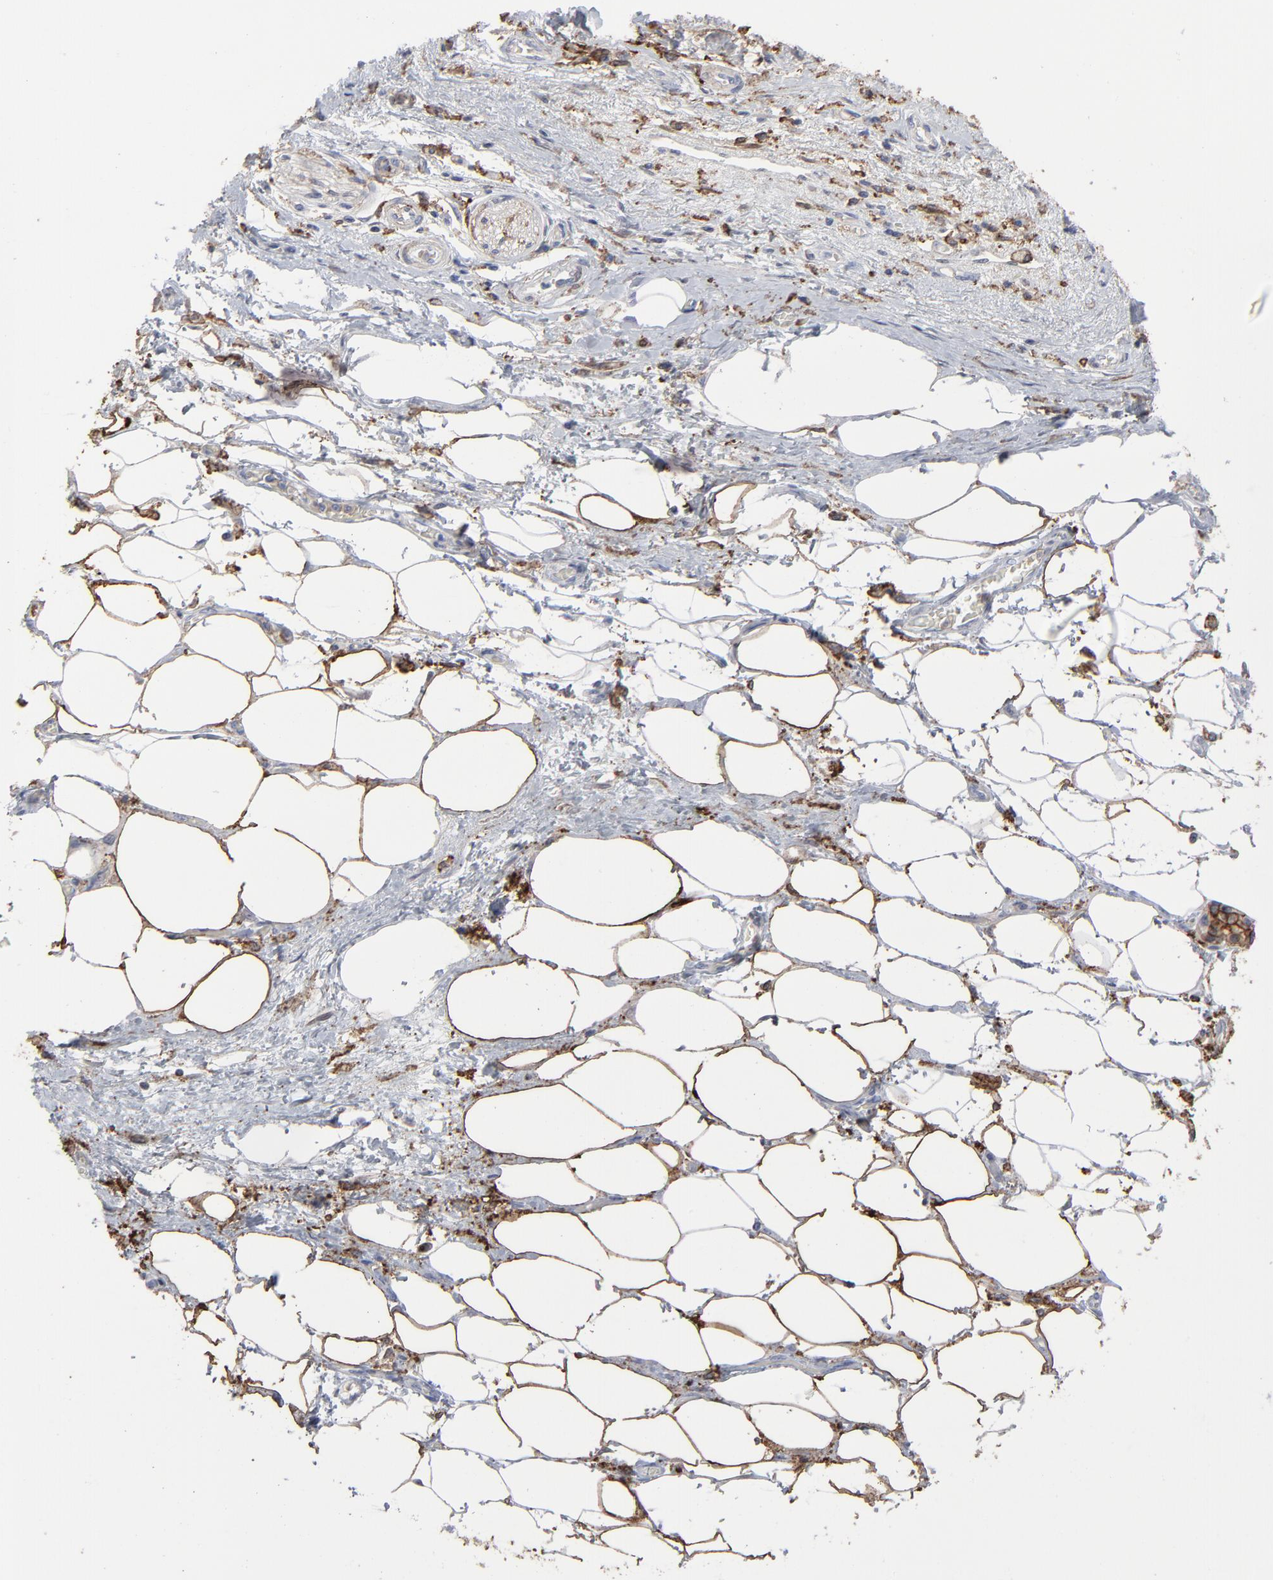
{"staining": {"intensity": "moderate", "quantity": "25%-75%", "location": "cytoplasmic/membranous"}, "tissue": "pancreatic cancer", "cell_type": "Tumor cells", "image_type": "cancer", "snomed": [{"axis": "morphology", "description": "Adenocarcinoma, NOS"}, {"axis": "topography", "description": "Pancreas"}], "caption": "The immunohistochemical stain shows moderate cytoplasmic/membranous positivity in tumor cells of pancreatic adenocarcinoma tissue.", "gene": "ANXA5", "patient": {"sex": "male", "age": 79}}